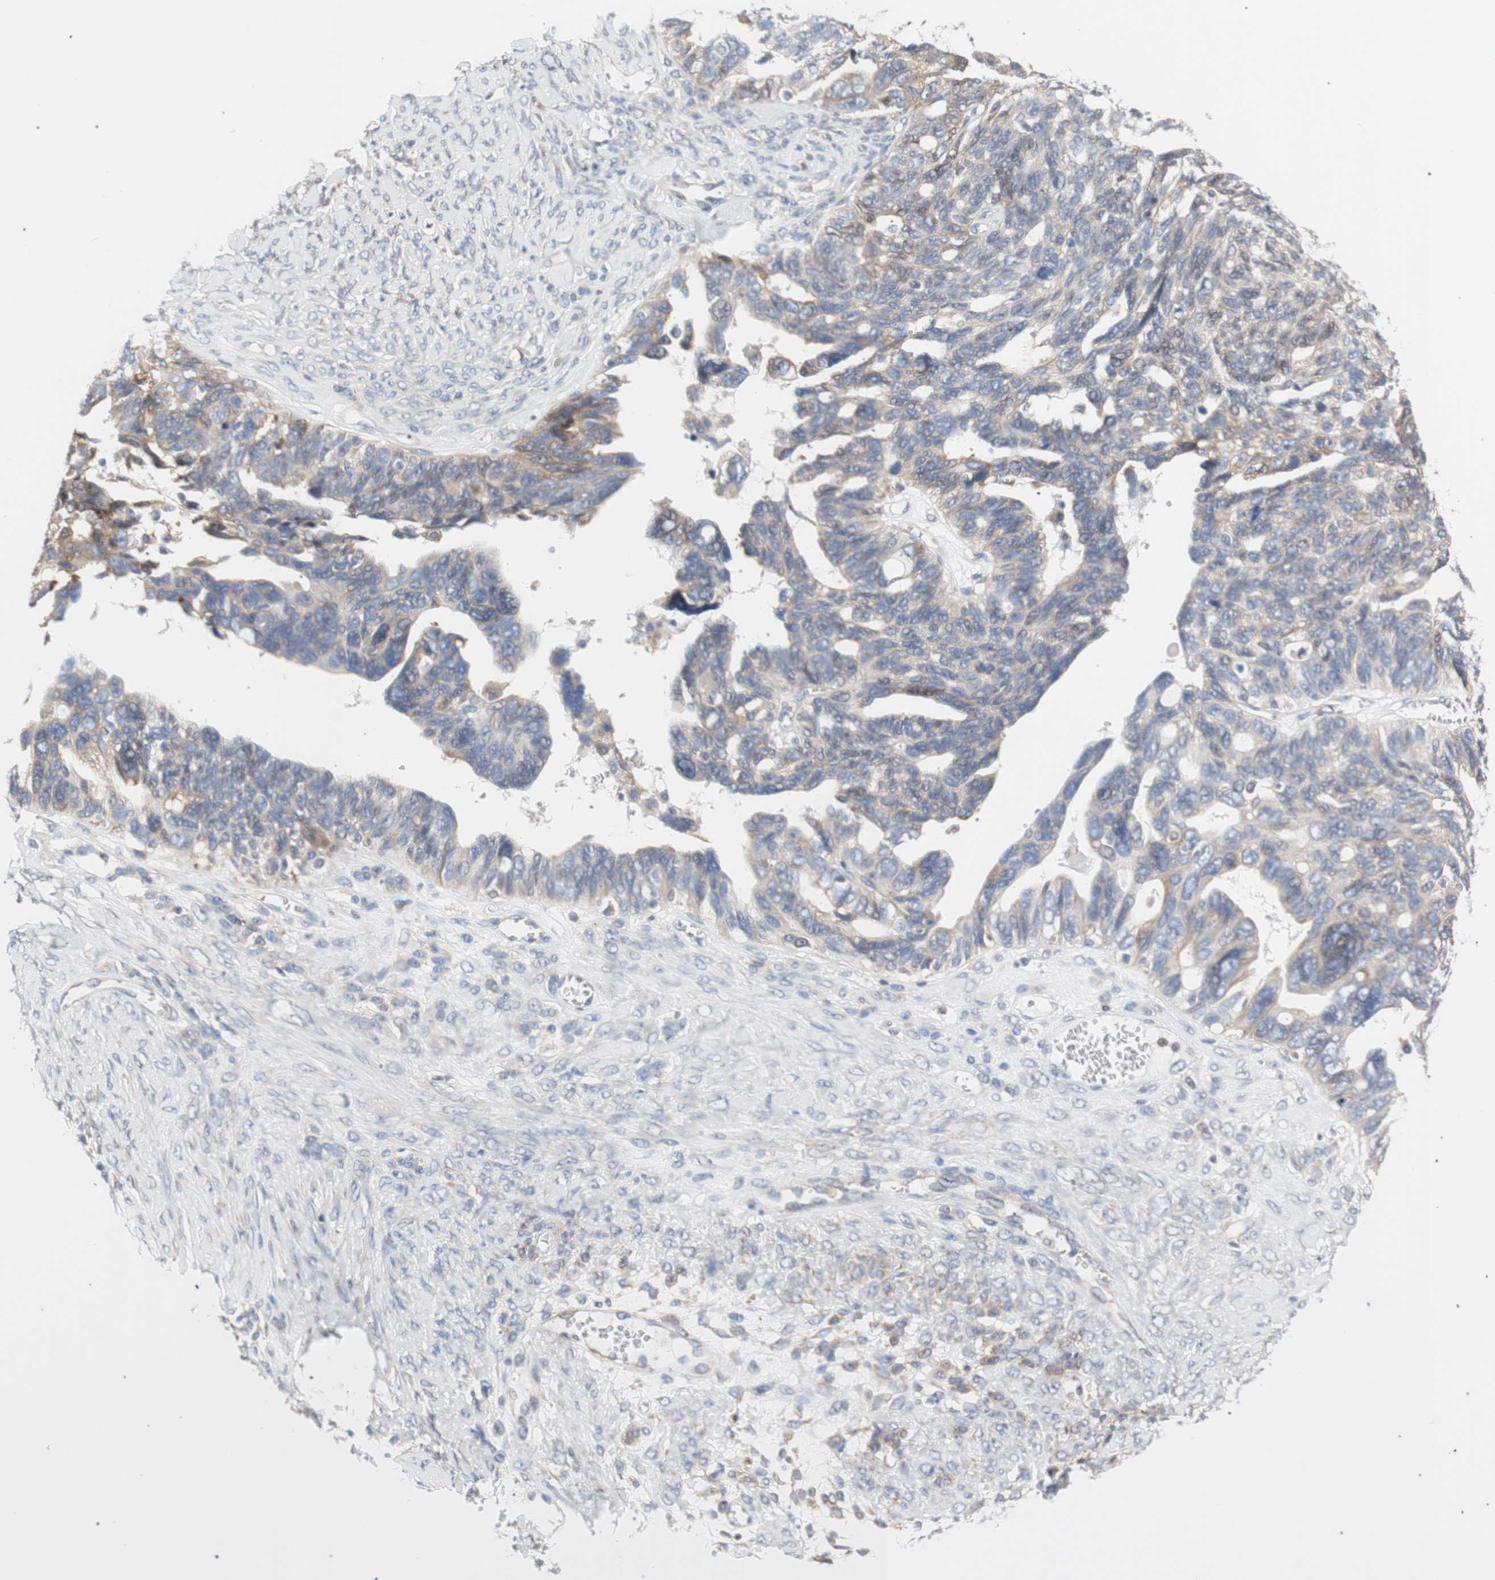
{"staining": {"intensity": "weak", "quantity": "25%-75%", "location": "cytoplasmic/membranous"}, "tissue": "ovarian cancer", "cell_type": "Tumor cells", "image_type": "cancer", "snomed": [{"axis": "morphology", "description": "Cystadenocarcinoma, serous, NOS"}, {"axis": "topography", "description": "Ovary"}], "caption": "This micrograph demonstrates immunohistochemistry (IHC) staining of human serous cystadenocarcinoma (ovarian), with low weak cytoplasmic/membranous positivity in about 25%-75% of tumor cells.", "gene": "ERLIN1", "patient": {"sex": "female", "age": 79}}